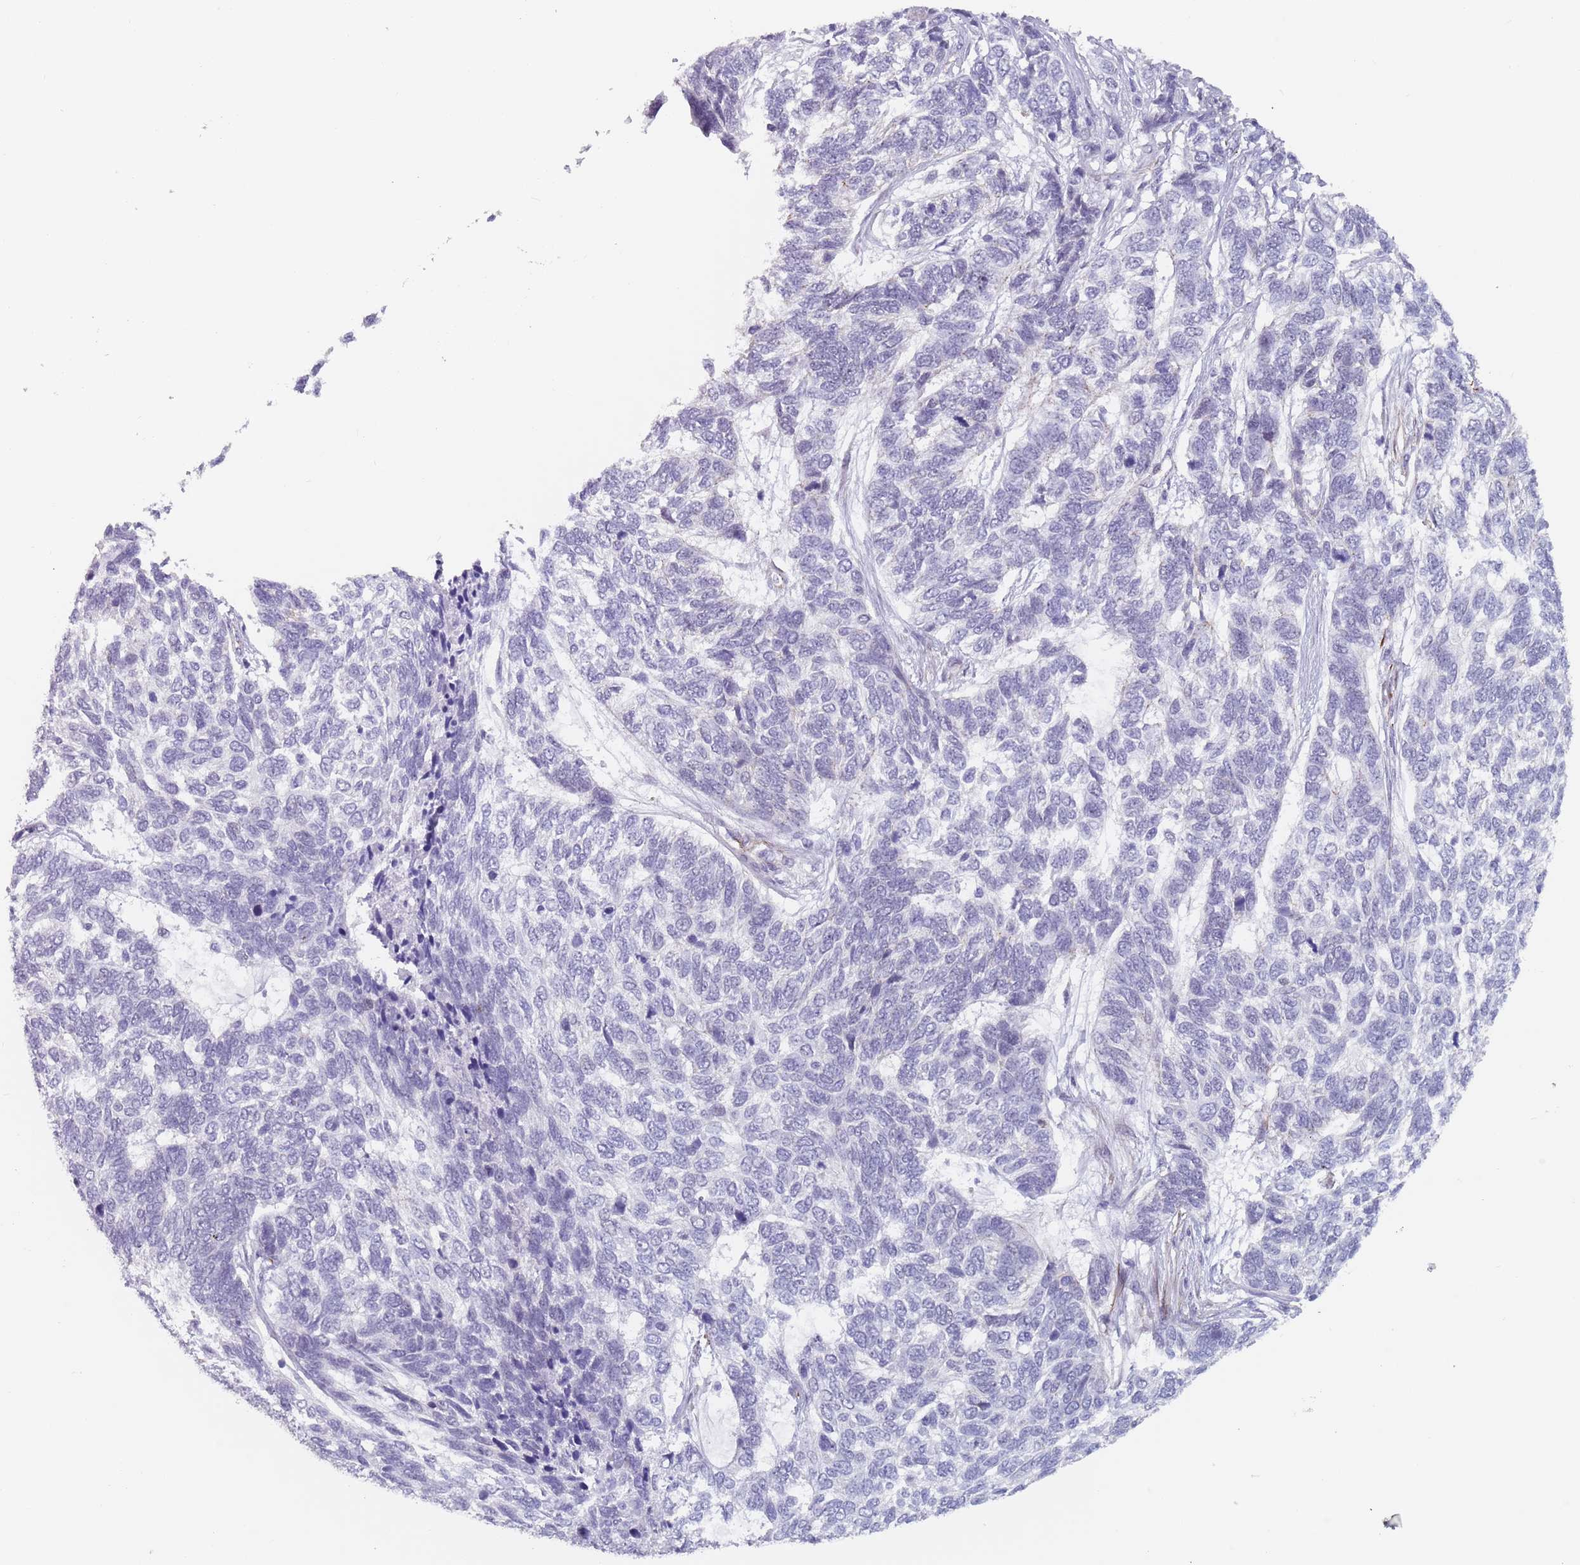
{"staining": {"intensity": "negative", "quantity": "none", "location": "none"}, "tissue": "skin cancer", "cell_type": "Tumor cells", "image_type": "cancer", "snomed": [{"axis": "morphology", "description": "Basal cell carcinoma"}, {"axis": "topography", "description": "Skin"}], "caption": "Tumor cells show no significant staining in basal cell carcinoma (skin).", "gene": "OR5A2", "patient": {"sex": "female", "age": 65}}